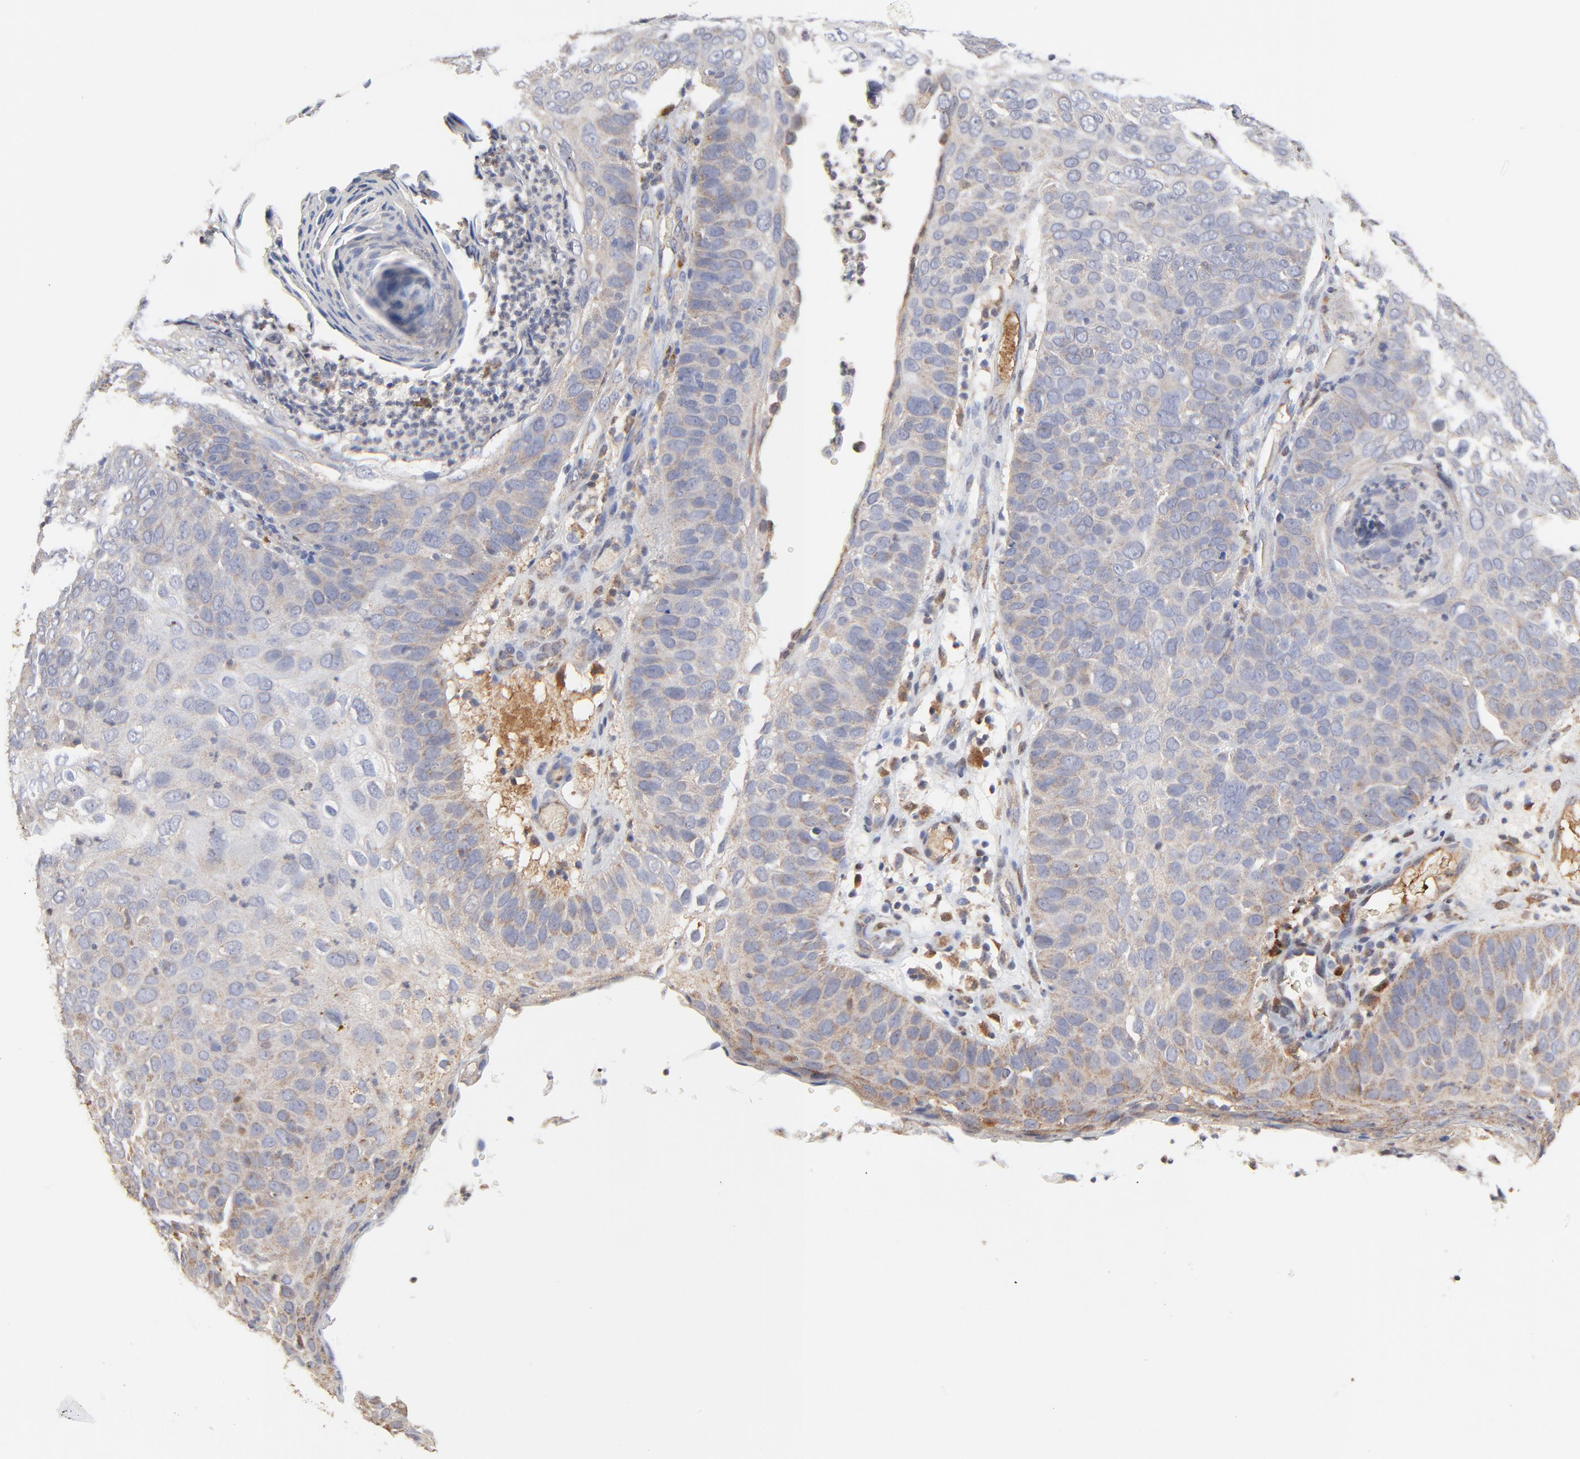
{"staining": {"intensity": "weak", "quantity": ">75%", "location": "cytoplasmic/membranous"}, "tissue": "skin cancer", "cell_type": "Tumor cells", "image_type": "cancer", "snomed": [{"axis": "morphology", "description": "Squamous cell carcinoma, NOS"}, {"axis": "topography", "description": "Skin"}], "caption": "Squamous cell carcinoma (skin) stained for a protein demonstrates weak cytoplasmic/membranous positivity in tumor cells. (Brightfield microscopy of DAB IHC at high magnification).", "gene": "LGALS3", "patient": {"sex": "male", "age": 87}}